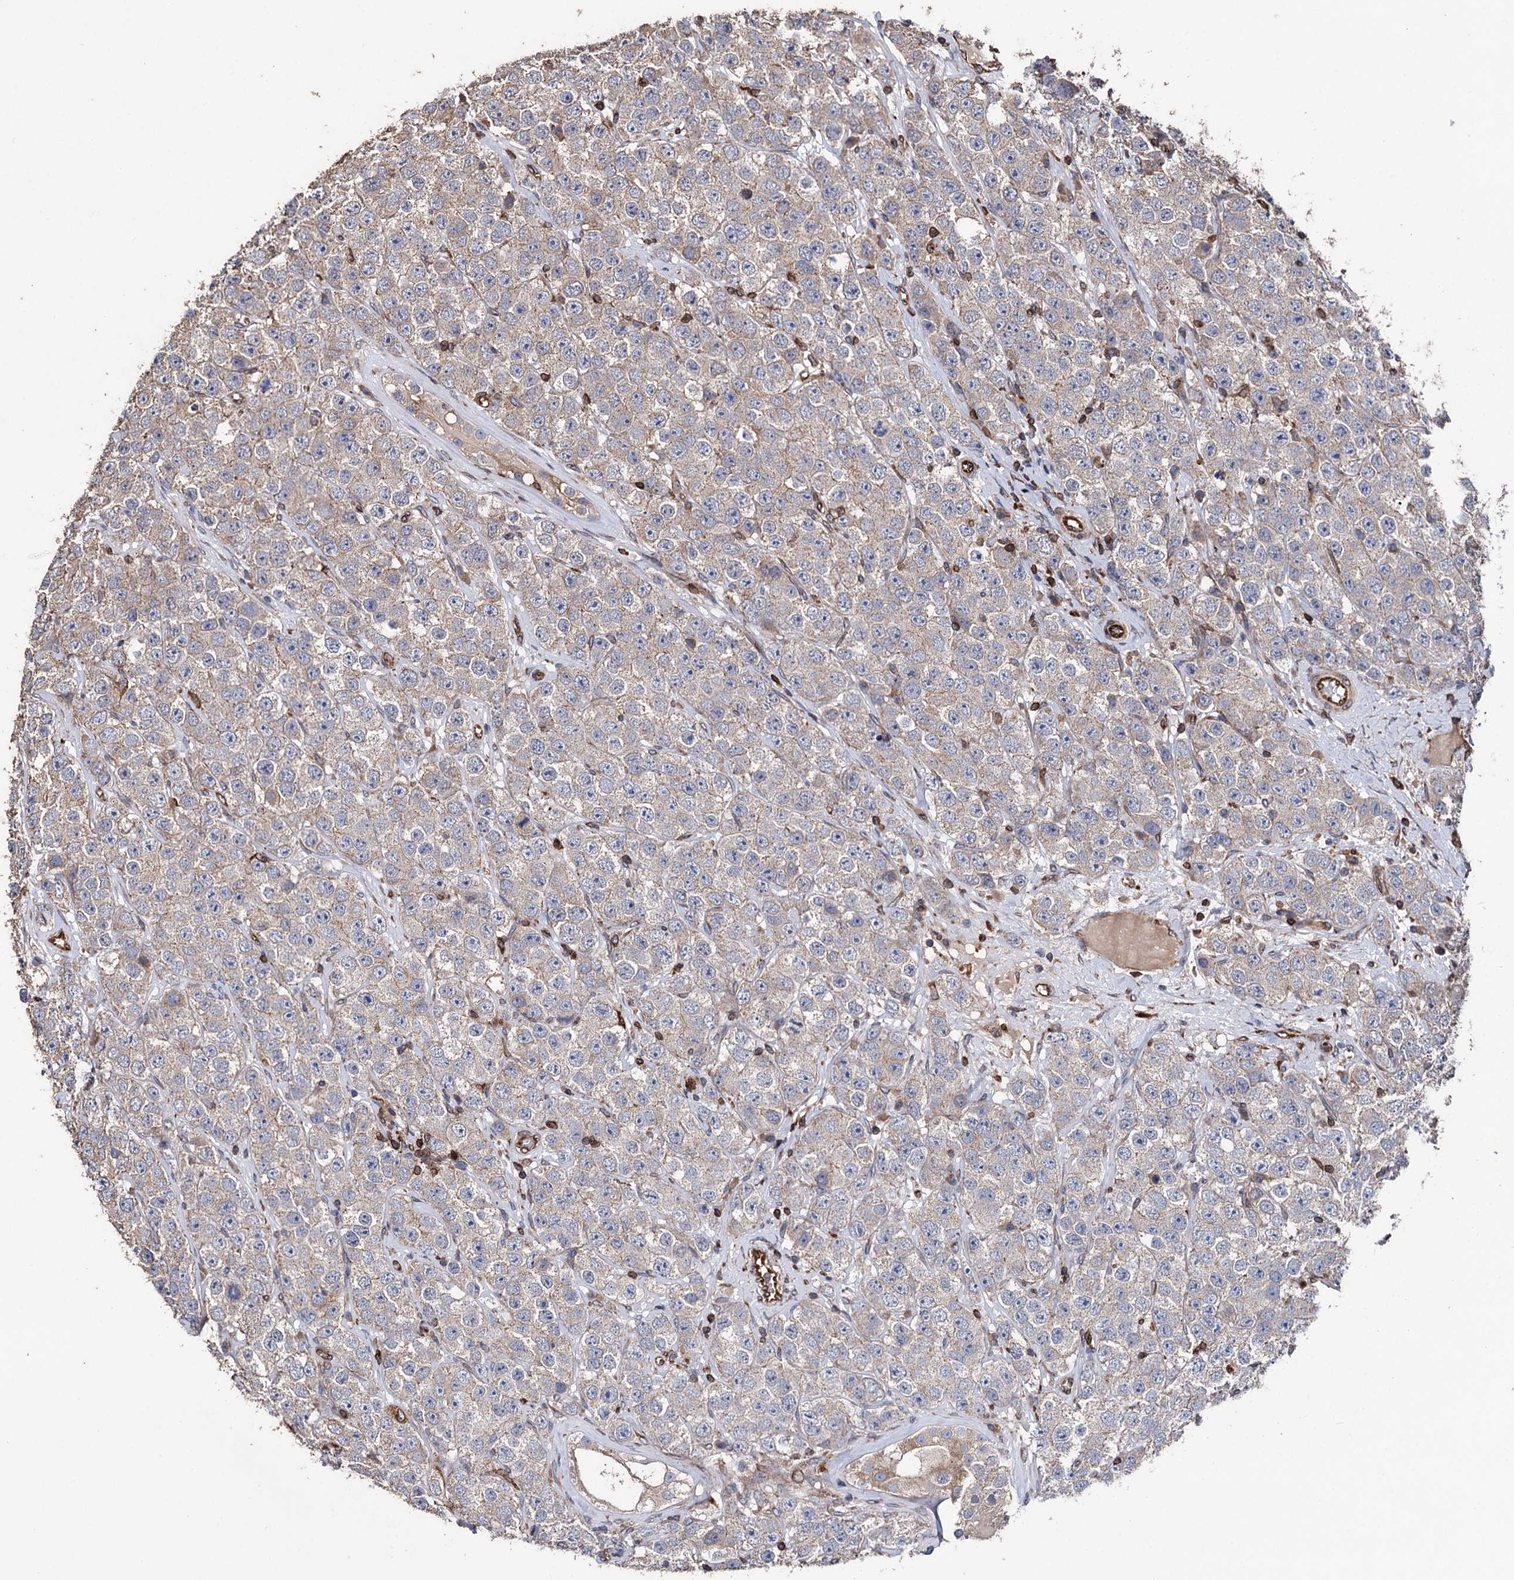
{"staining": {"intensity": "weak", "quantity": "<25%", "location": "cytoplasmic/membranous"}, "tissue": "testis cancer", "cell_type": "Tumor cells", "image_type": "cancer", "snomed": [{"axis": "morphology", "description": "Seminoma, NOS"}, {"axis": "topography", "description": "Testis"}], "caption": "Immunohistochemistry of testis cancer (seminoma) displays no positivity in tumor cells.", "gene": "STING1", "patient": {"sex": "male", "age": 28}}